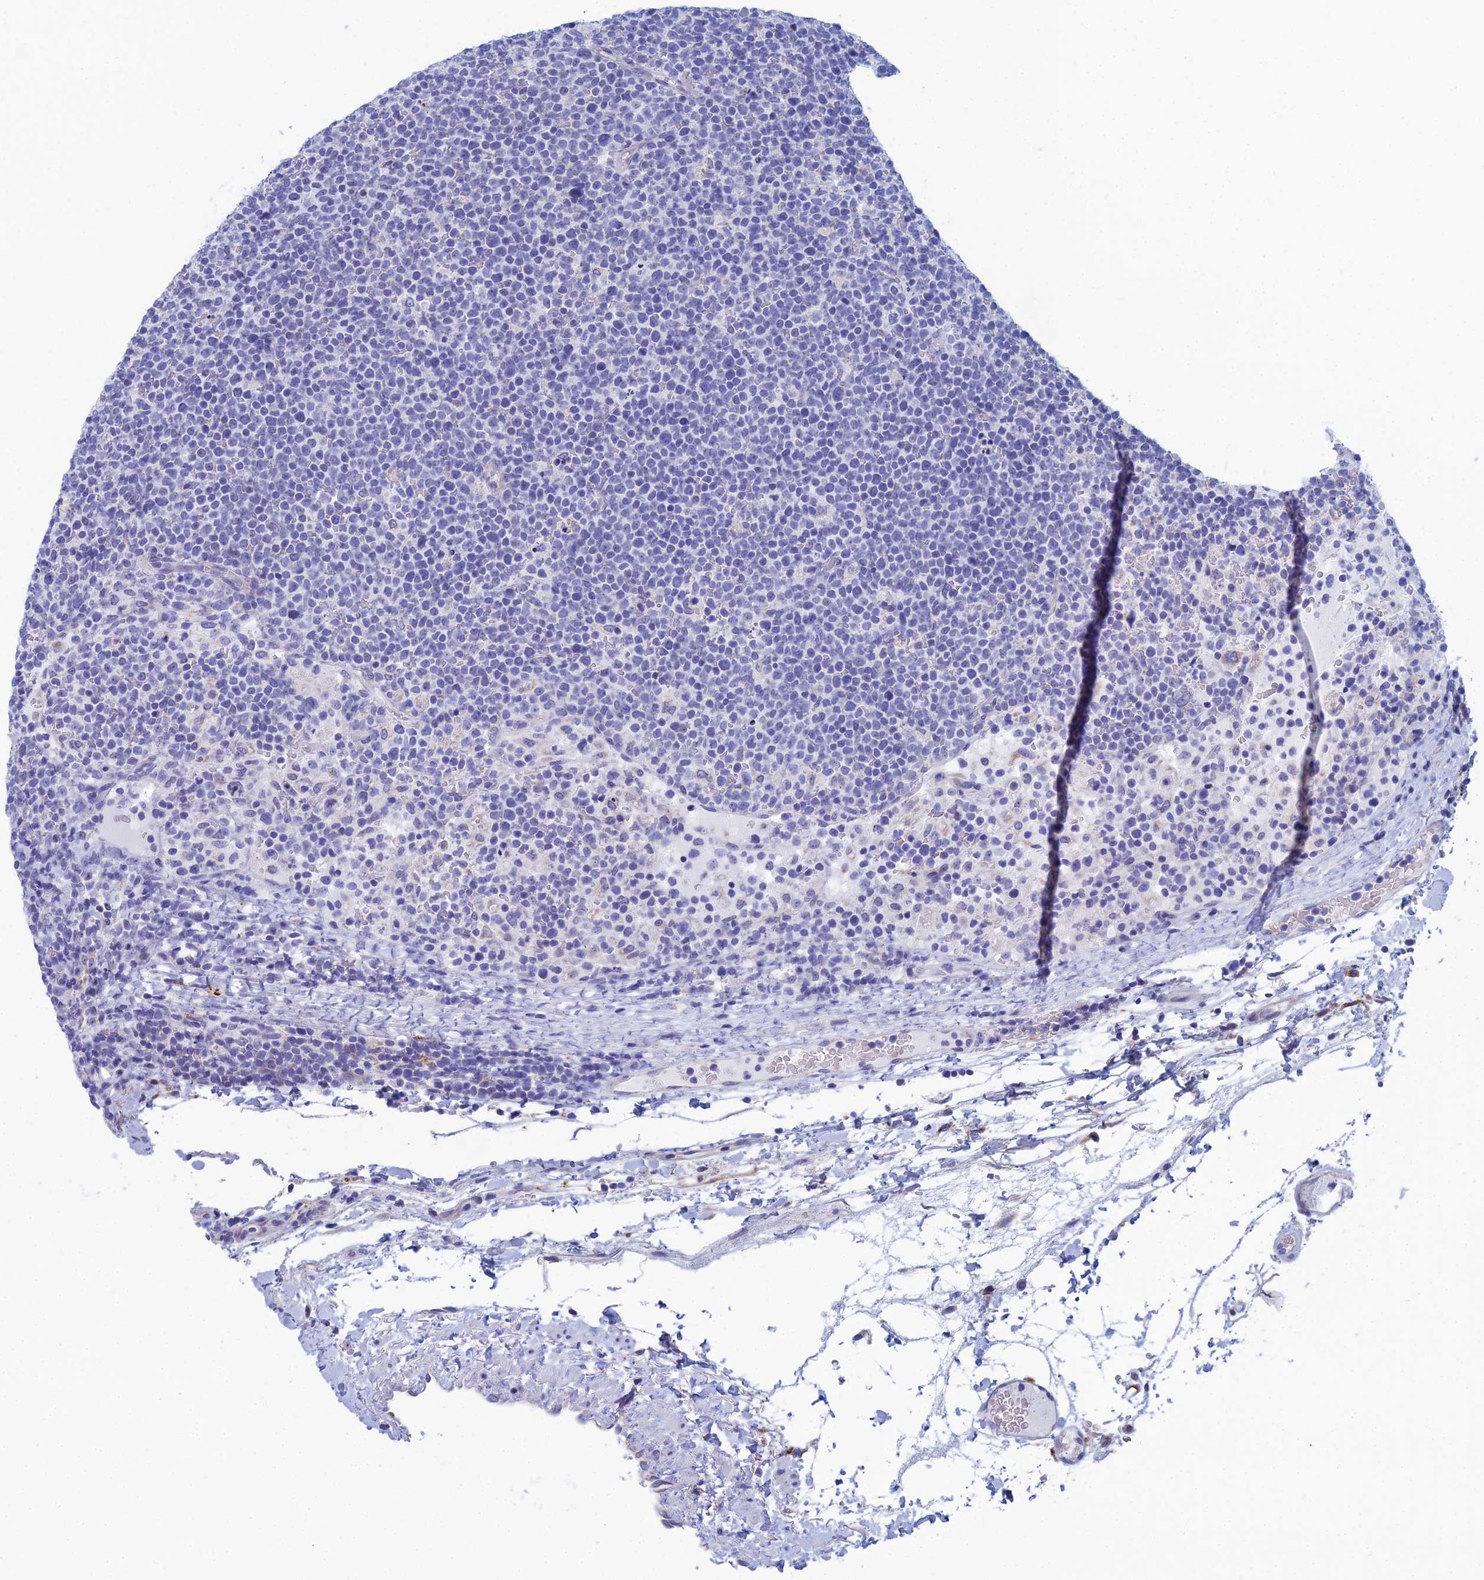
{"staining": {"intensity": "negative", "quantity": "none", "location": "none"}, "tissue": "lymphoma", "cell_type": "Tumor cells", "image_type": "cancer", "snomed": [{"axis": "morphology", "description": "Malignant lymphoma, non-Hodgkin's type, High grade"}, {"axis": "topography", "description": "Lymph node"}], "caption": "Tumor cells are negative for brown protein staining in malignant lymphoma, non-Hodgkin's type (high-grade).", "gene": "CFAP210", "patient": {"sex": "male", "age": 61}}